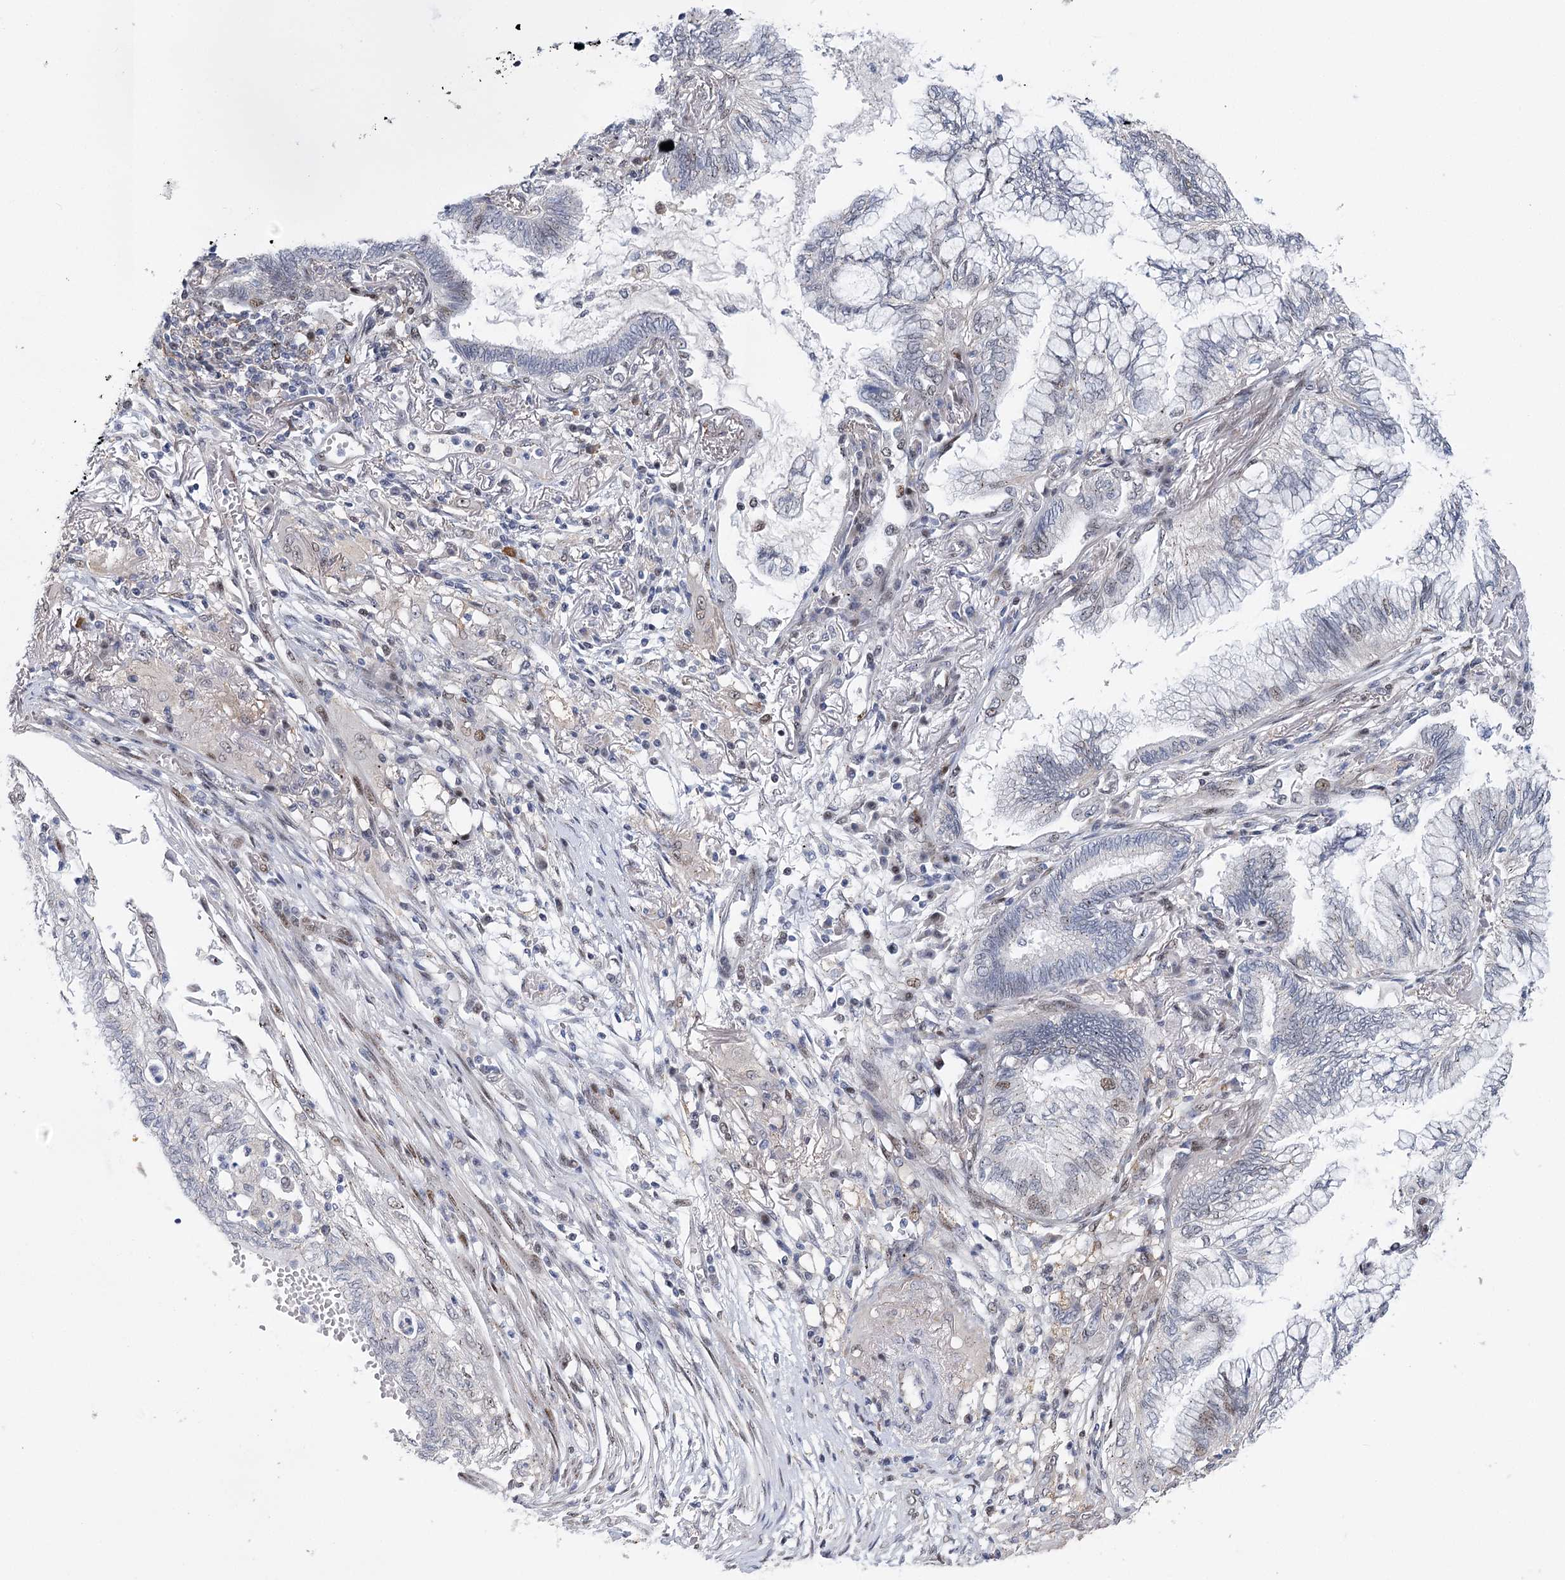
{"staining": {"intensity": "weak", "quantity": "<25%", "location": "nuclear"}, "tissue": "lung cancer", "cell_type": "Tumor cells", "image_type": "cancer", "snomed": [{"axis": "morphology", "description": "Adenocarcinoma, NOS"}, {"axis": "topography", "description": "Lung"}], "caption": "High magnification brightfield microscopy of lung cancer stained with DAB (brown) and counterstained with hematoxylin (blue): tumor cells show no significant staining. Nuclei are stained in blue.", "gene": "CAMTA1", "patient": {"sex": "female", "age": 70}}